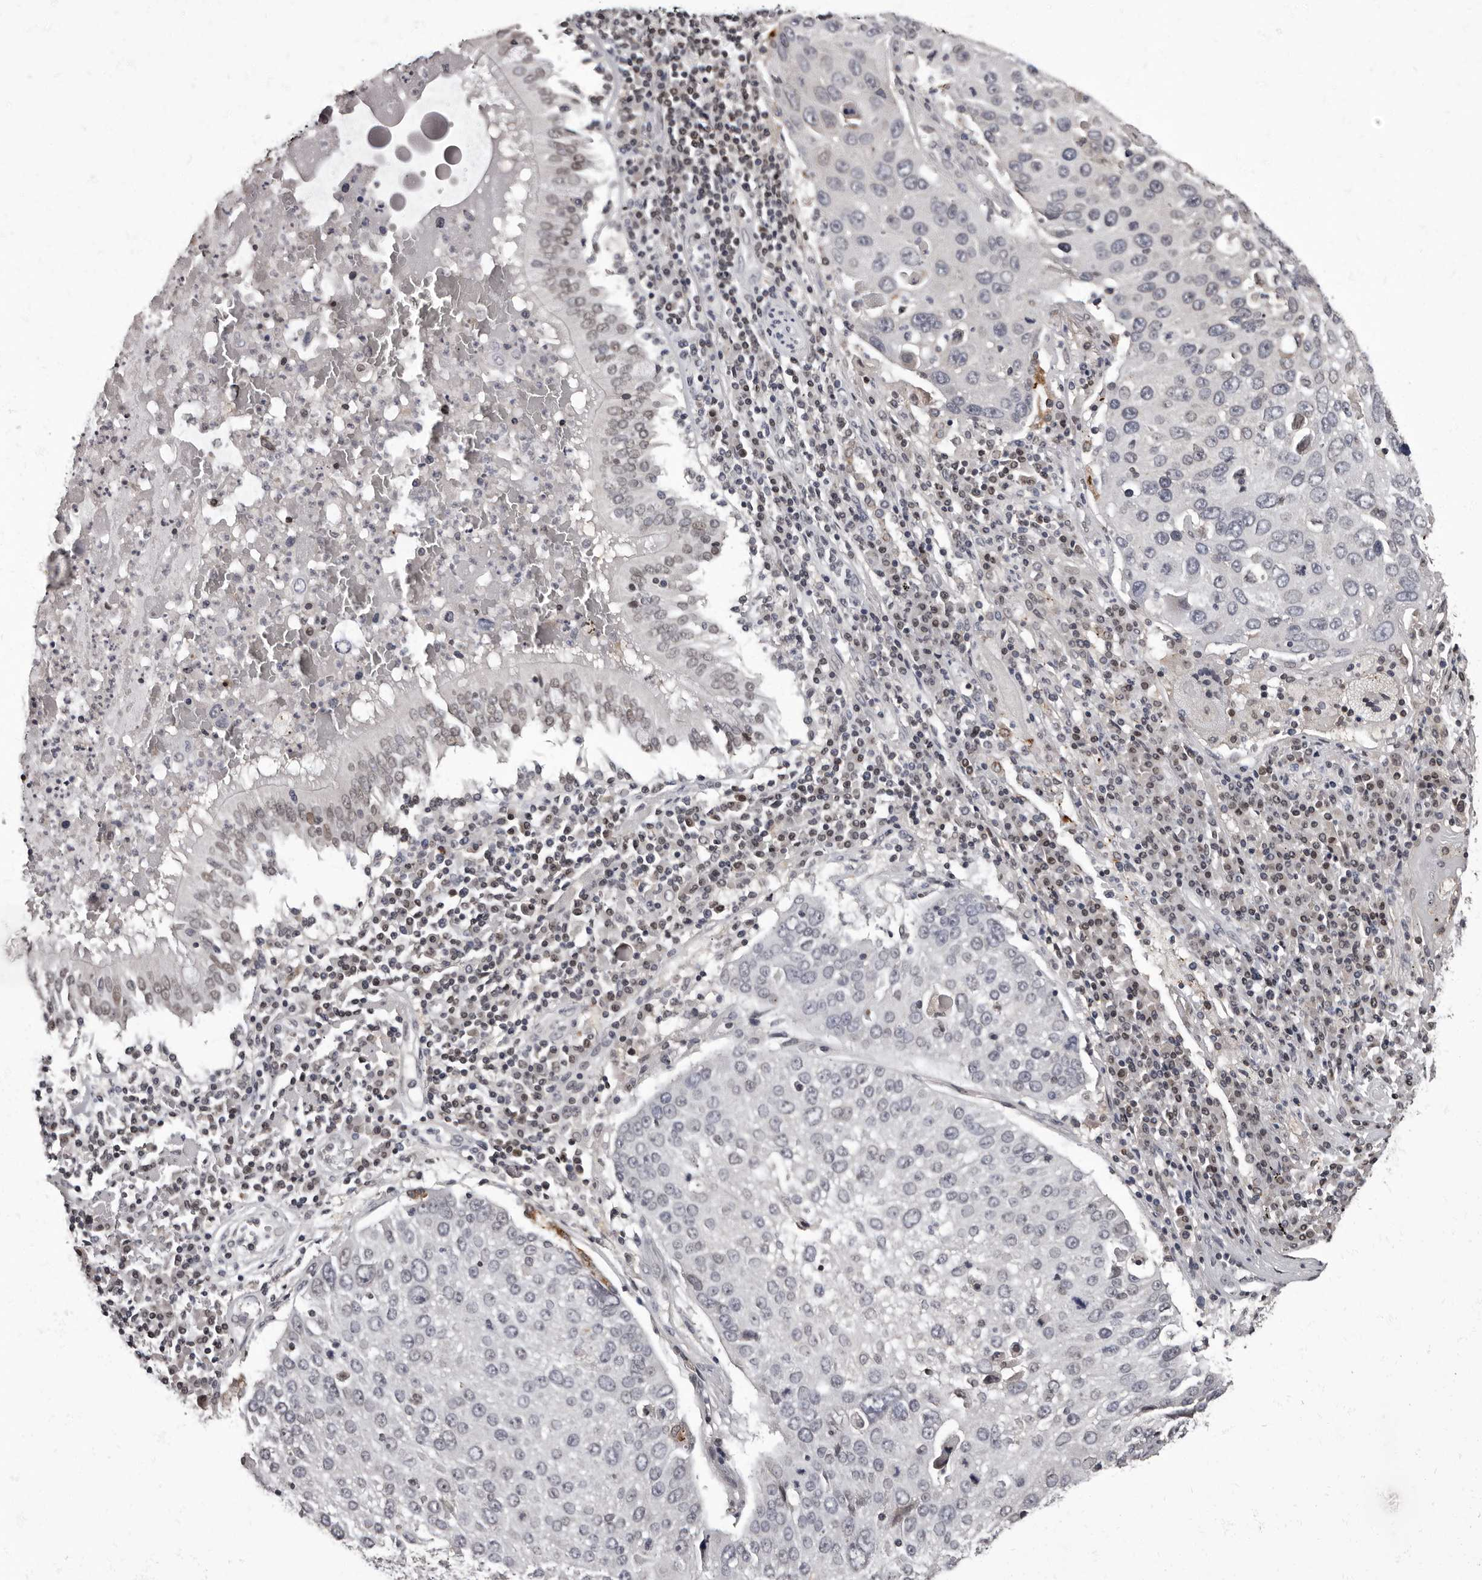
{"staining": {"intensity": "negative", "quantity": "none", "location": "none"}, "tissue": "lung cancer", "cell_type": "Tumor cells", "image_type": "cancer", "snomed": [{"axis": "morphology", "description": "Squamous cell carcinoma, NOS"}, {"axis": "topography", "description": "Lung"}], "caption": "IHC of human lung squamous cell carcinoma shows no staining in tumor cells.", "gene": "C1orf50", "patient": {"sex": "male", "age": 65}}